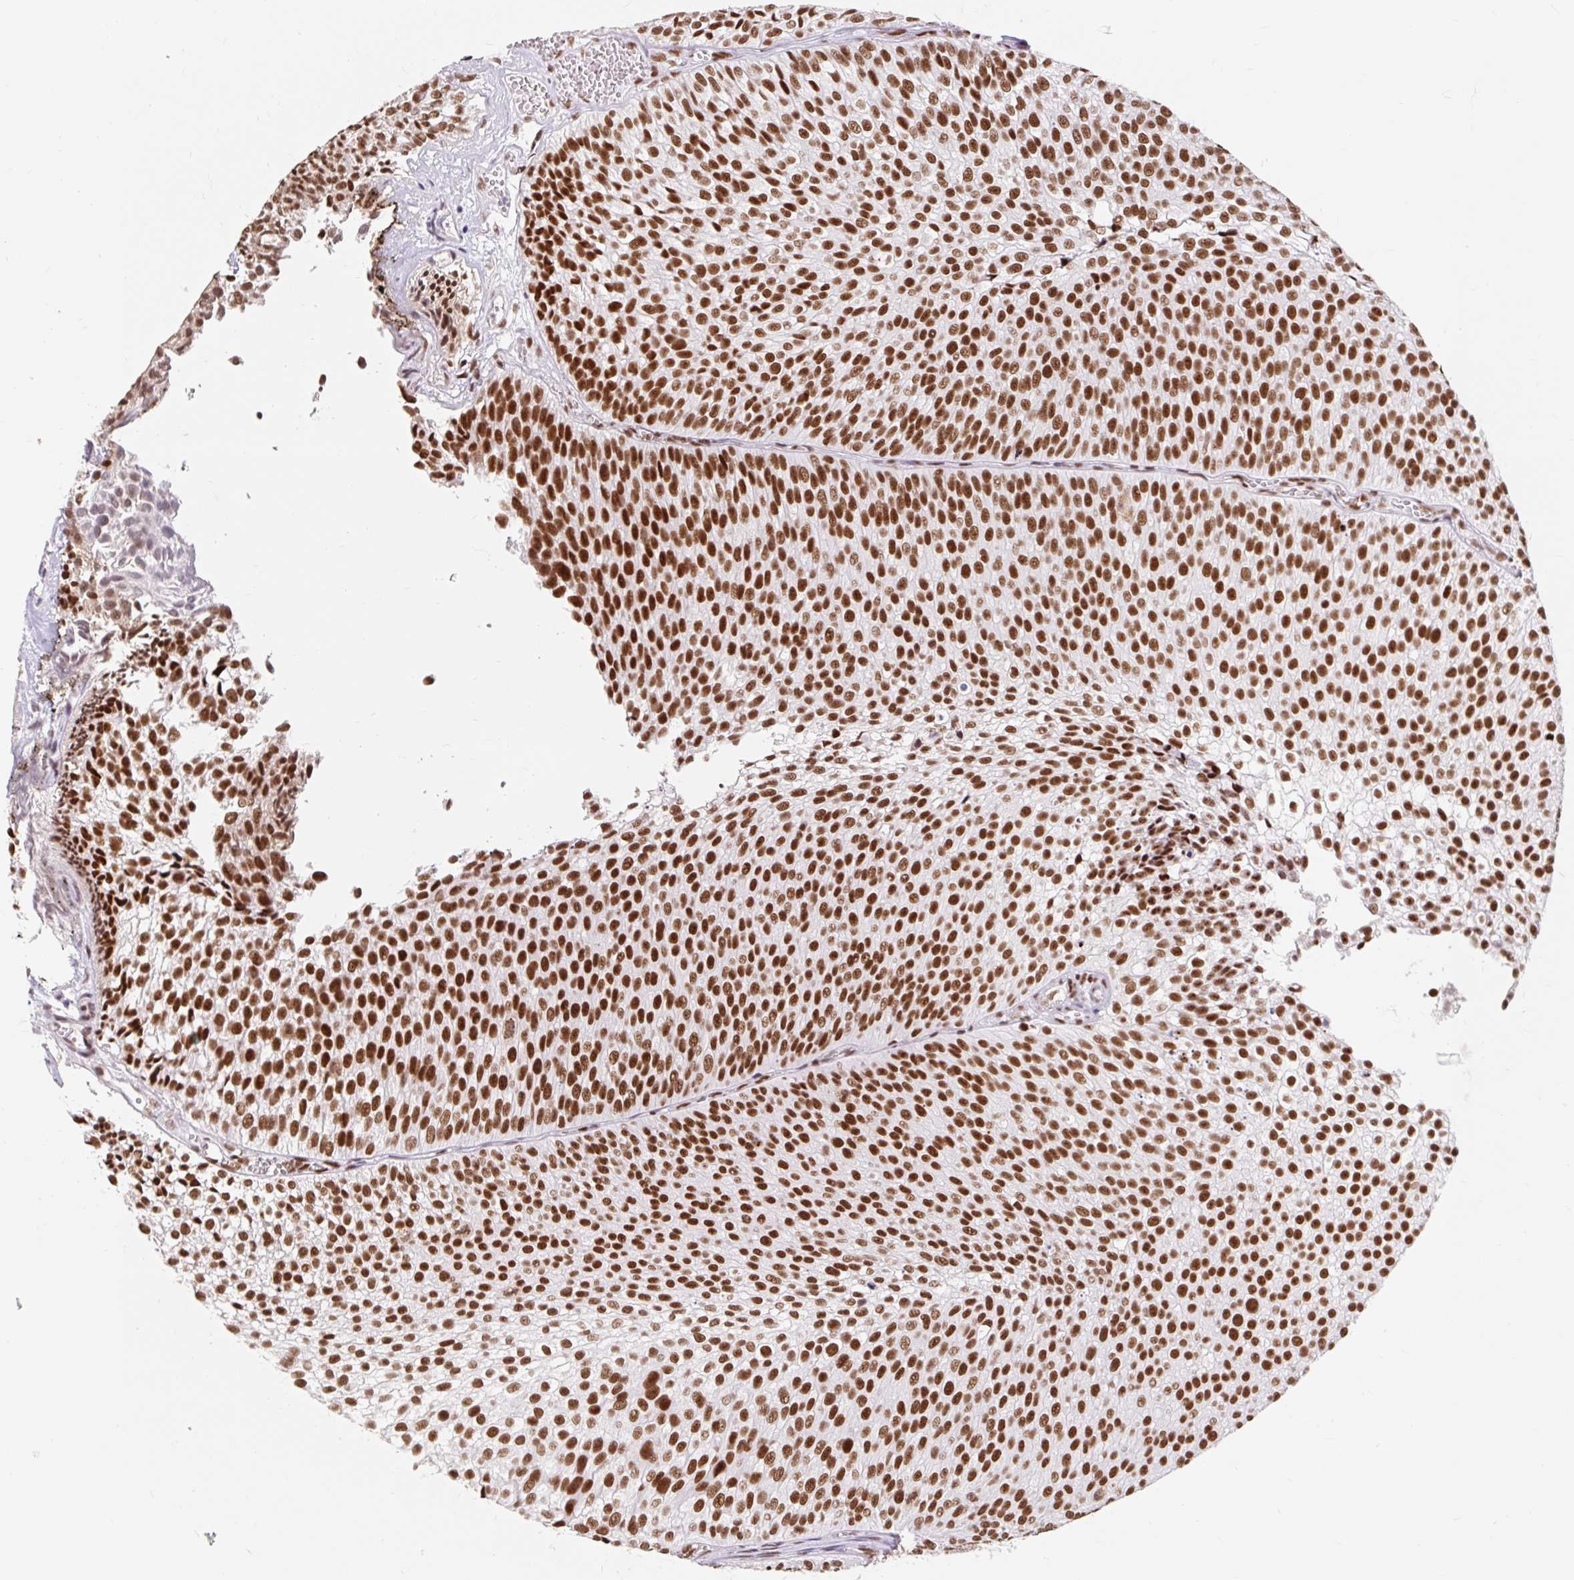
{"staining": {"intensity": "strong", "quantity": ">75%", "location": "nuclear"}, "tissue": "urothelial cancer", "cell_type": "Tumor cells", "image_type": "cancer", "snomed": [{"axis": "morphology", "description": "Urothelial carcinoma, Low grade"}, {"axis": "topography", "description": "Urinary bladder"}], "caption": "Brown immunohistochemical staining in human urothelial carcinoma (low-grade) displays strong nuclear positivity in about >75% of tumor cells.", "gene": "SRSF10", "patient": {"sex": "male", "age": 91}}